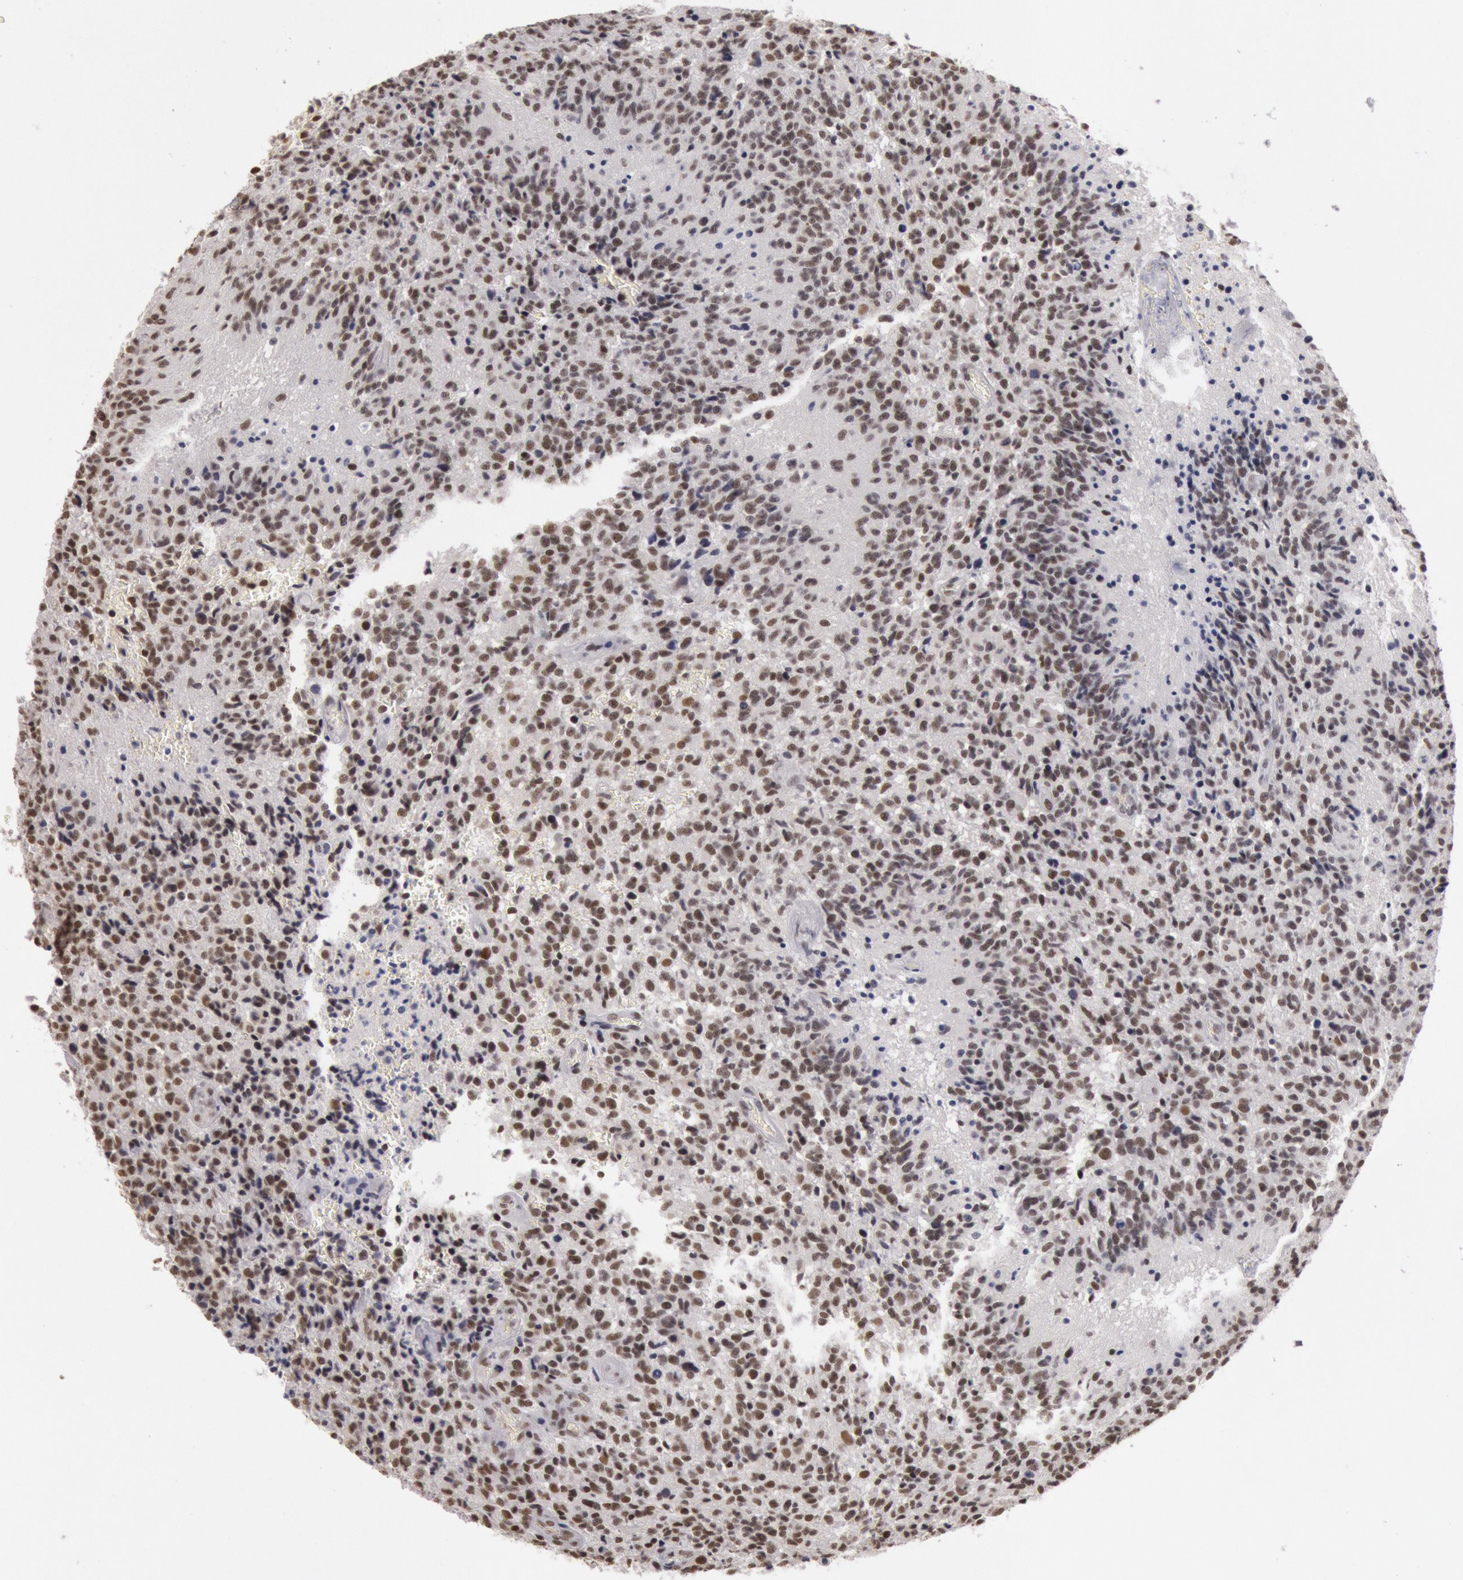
{"staining": {"intensity": "strong", "quantity": ">75%", "location": "nuclear"}, "tissue": "glioma", "cell_type": "Tumor cells", "image_type": "cancer", "snomed": [{"axis": "morphology", "description": "Glioma, malignant, High grade"}, {"axis": "topography", "description": "Brain"}], "caption": "IHC staining of glioma, which demonstrates high levels of strong nuclear expression in about >75% of tumor cells indicating strong nuclear protein positivity. The staining was performed using DAB (3,3'-diaminobenzidine) (brown) for protein detection and nuclei were counterstained in hematoxylin (blue).", "gene": "ESS2", "patient": {"sex": "male", "age": 36}}